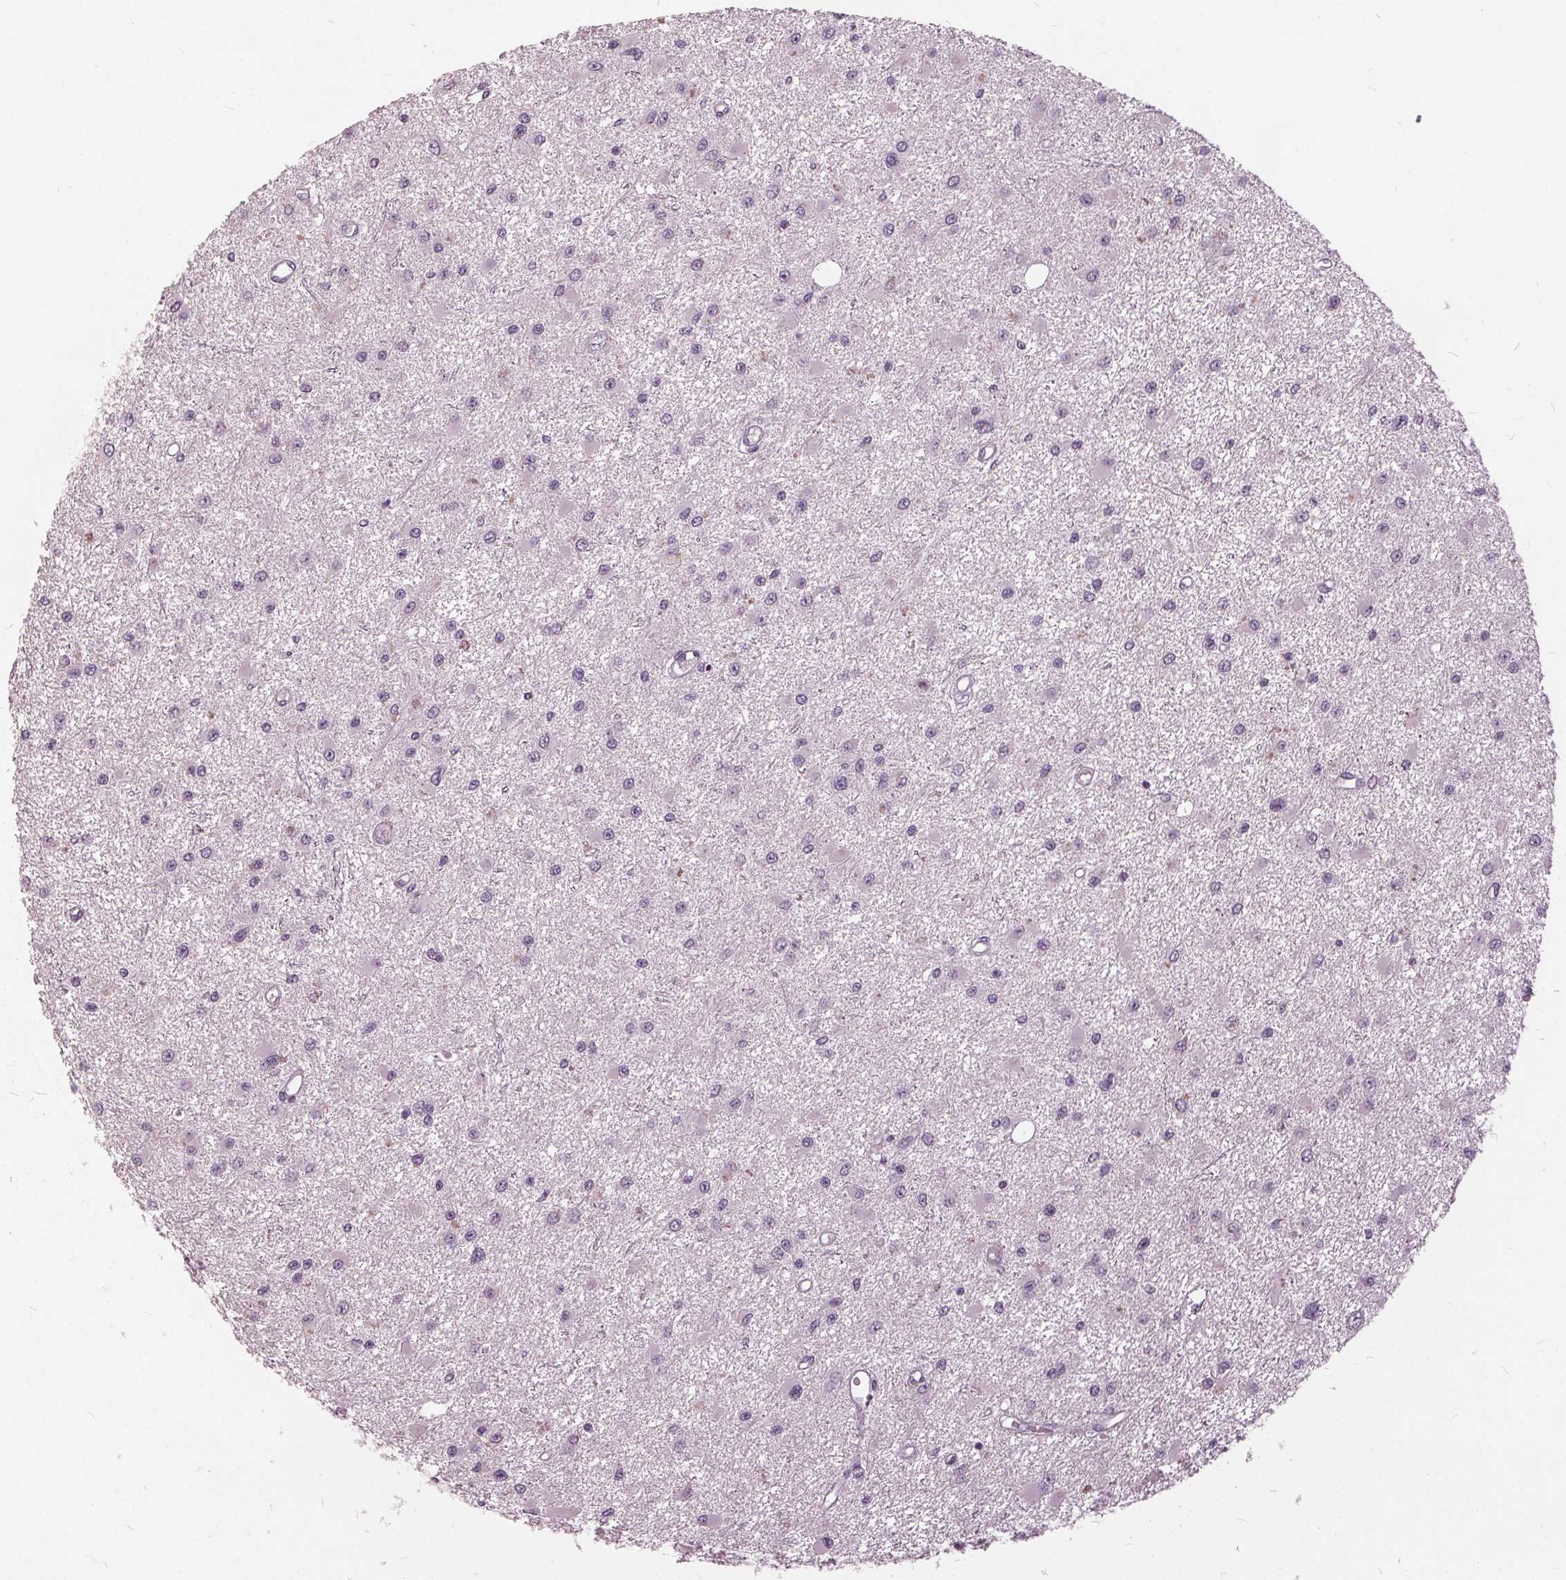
{"staining": {"intensity": "negative", "quantity": "none", "location": "none"}, "tissue": "glioma", "cell_type": "Tumor cells", "image_type": "cancer", "snomed": [{"axis": "morphology", "description": "Glioma, malignant, High grade"}, {"axis": "topography", "description": "Brain"}], "caption": "Immunohistochemical staining of human glioma demonstrates no significant positivity in tumor cells.", "gene": "KLK13", "patient": {"sex": "male", "age": 54}}